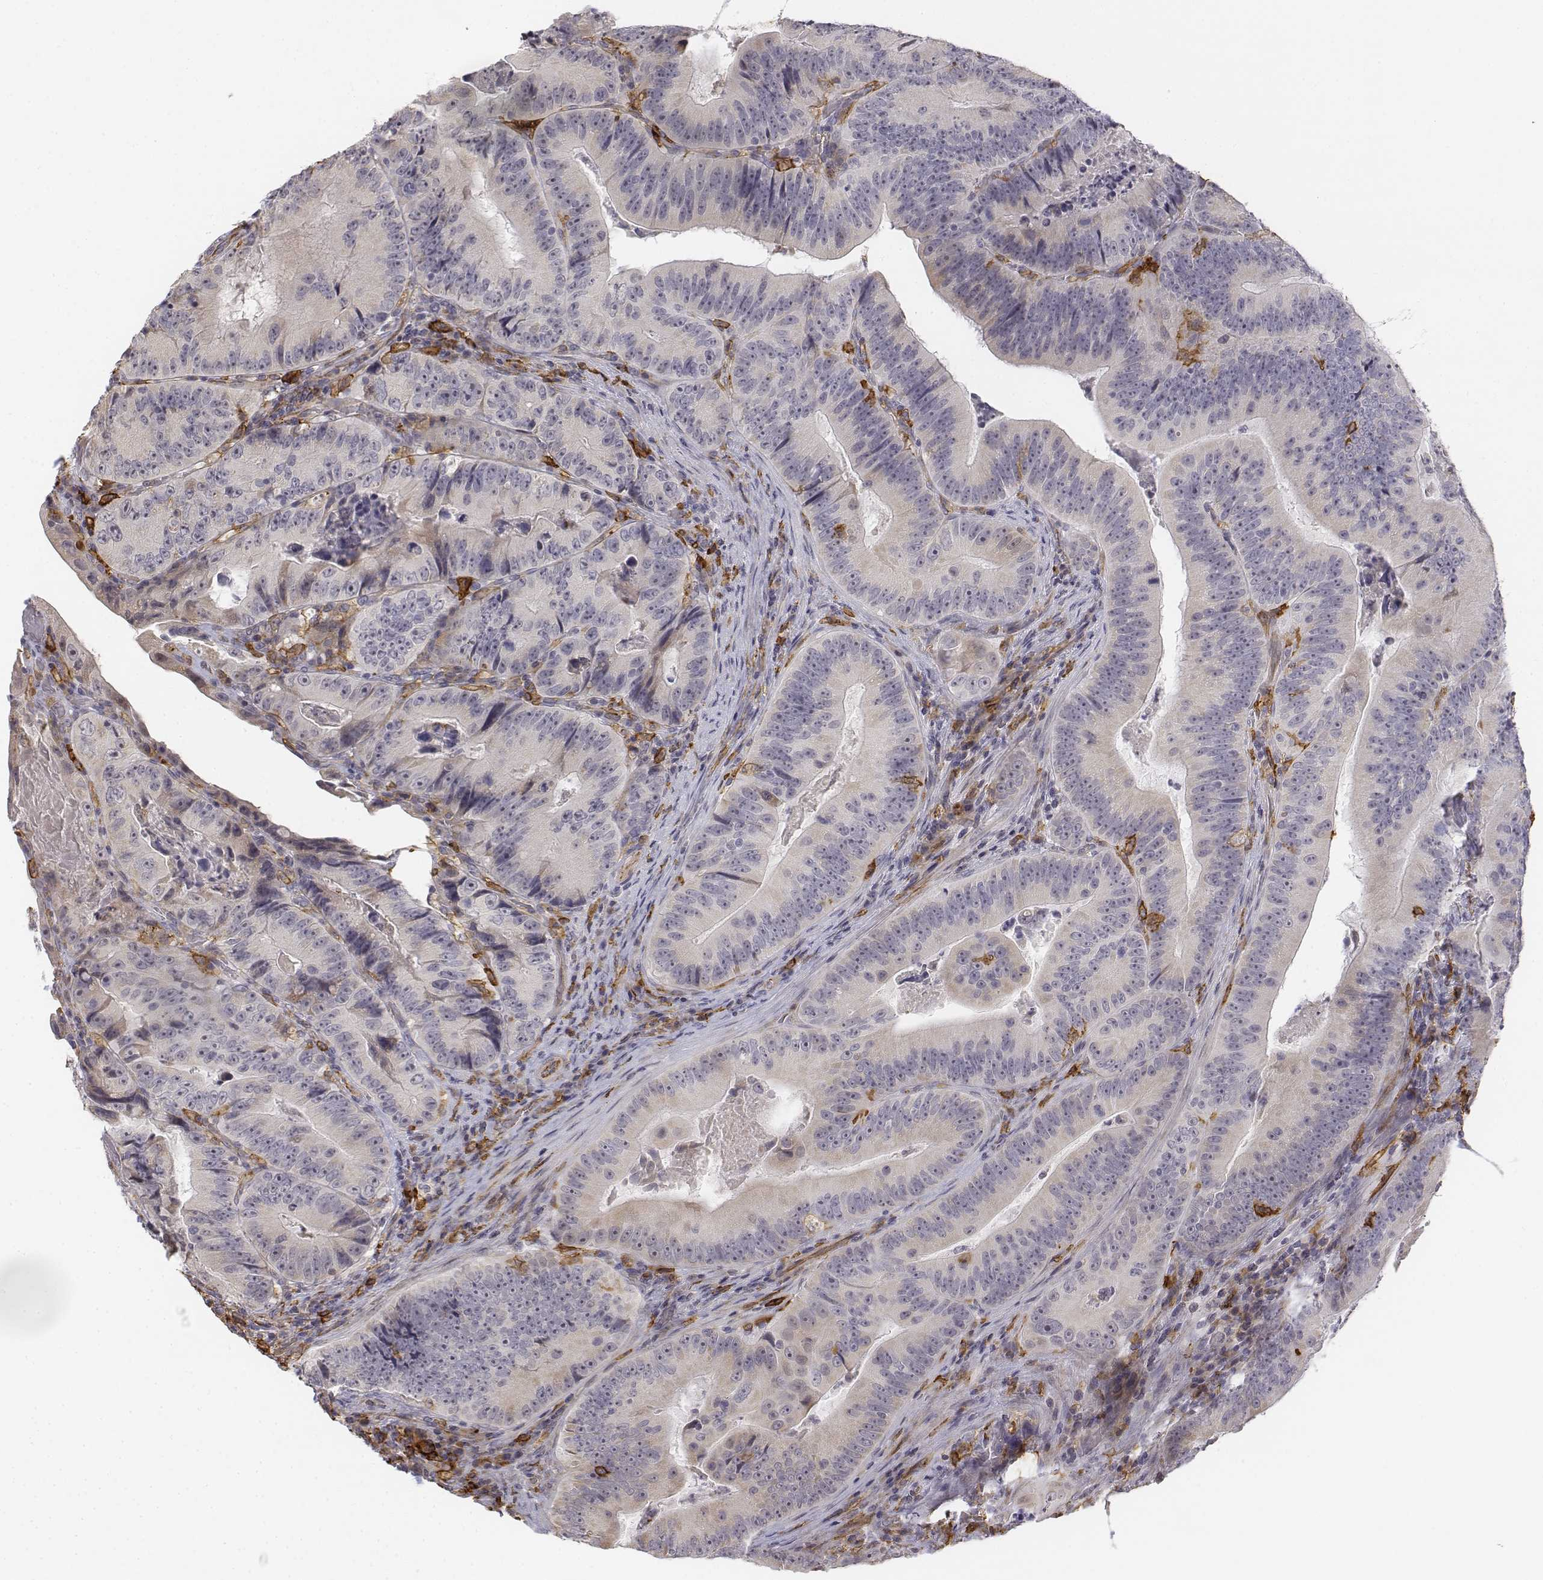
{"staining": {"intensity": "negative", "quantity": "none", "location": "none"}, "tissue": "colorectal cancer", "cell_type": "Tumor cells", "image_type": "cancer", "snomed": [{"axis": "morphology", "description": "Adenocarcinoma, NOS"}, {"axis": "topography", "description": "Colon"}], "caption": "Tumor cells are negative for brown protein staining in colorectal cancer. Brightfield microscopy of immunohistochemistry stained with DAB (brown) and hematoxylin (blue), captured at high magnification.", "gene": "CD14", "patient": {"sex": "female", "age": 86}}